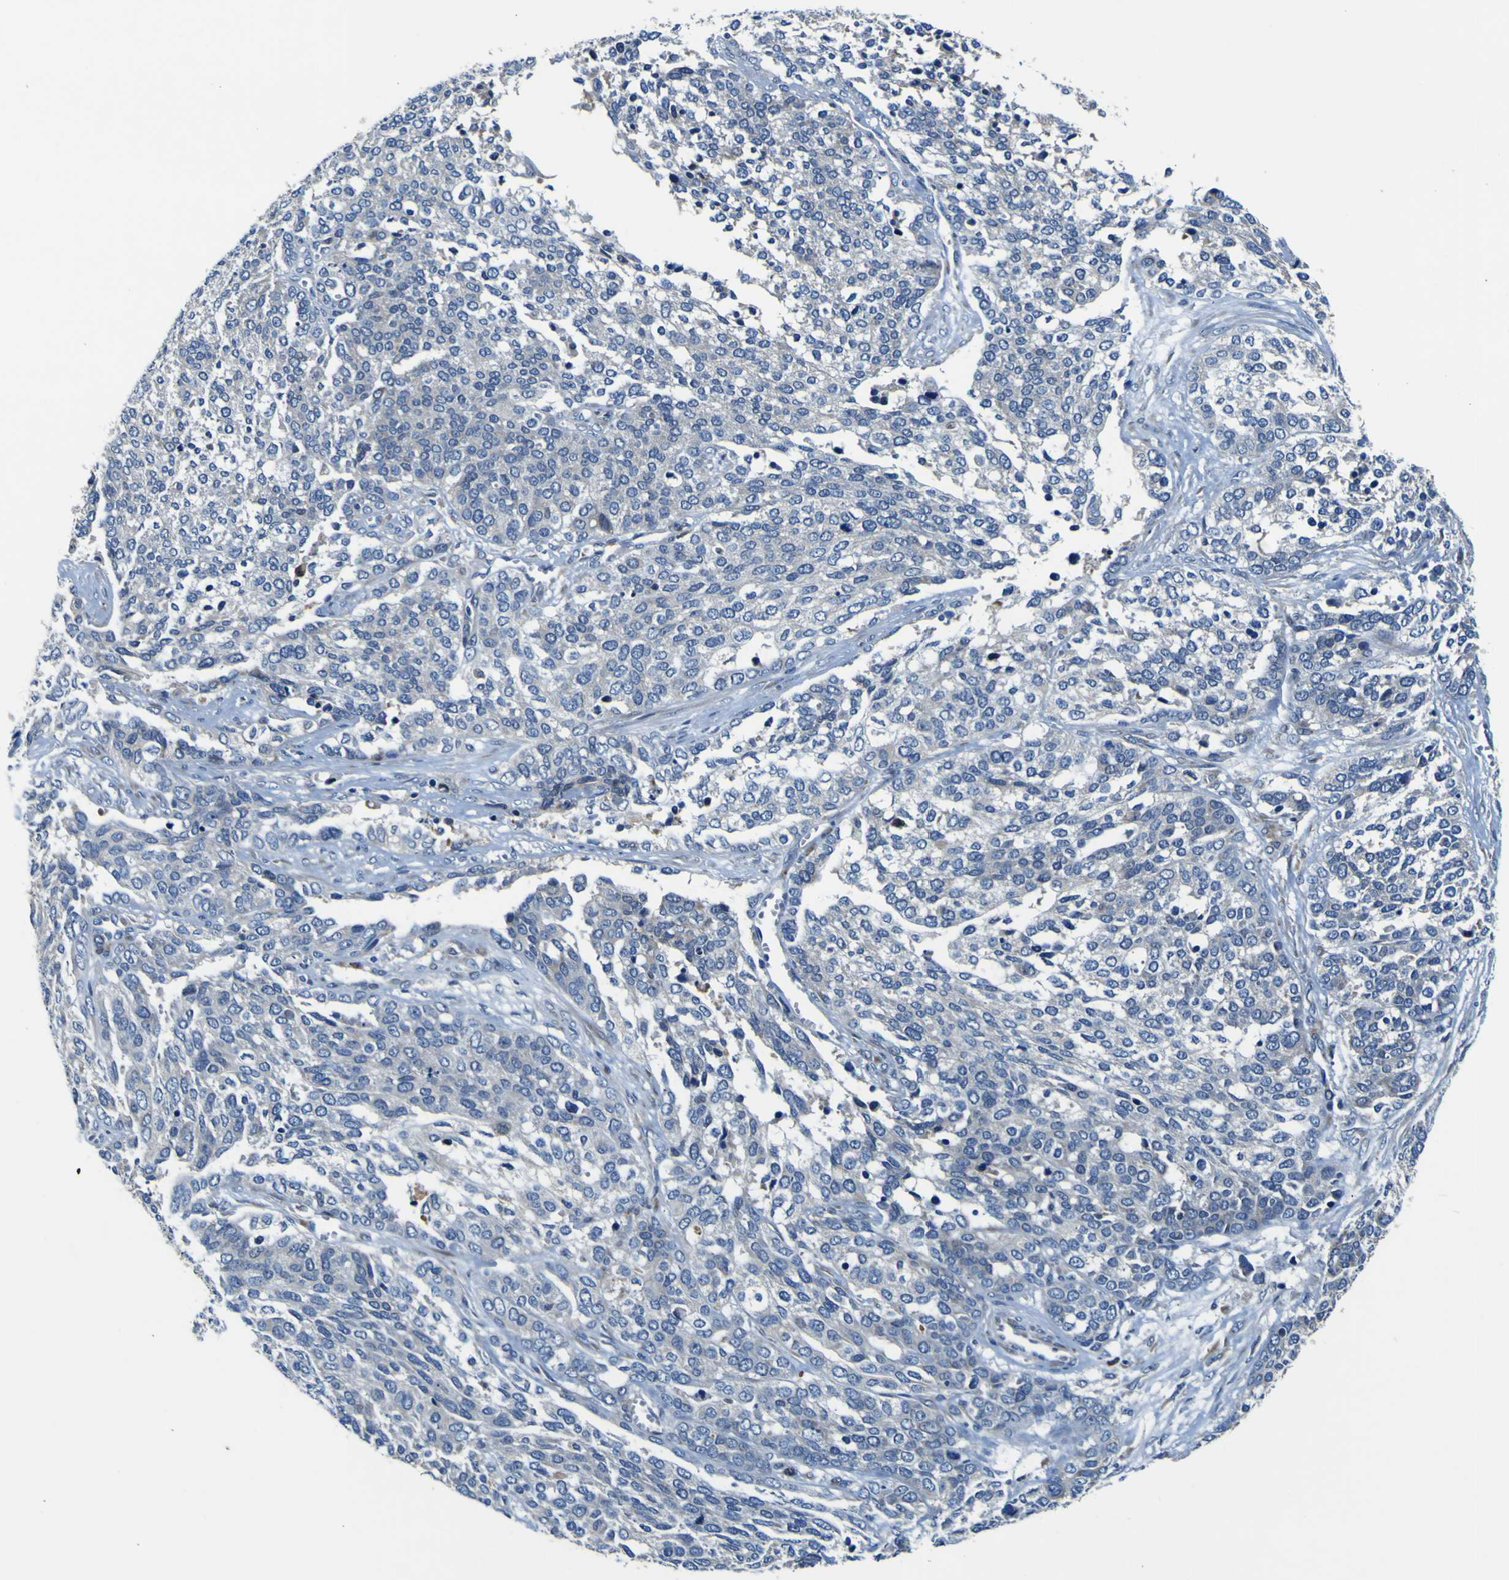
{"staining": {"intensity": "weak", "quantity": "<25%", "location": "cytoplasmic/membranous"}, "tissue": "ovarian cancer", "cell_type": "Tumor cells", "image_type": "cancer", "snomed": [{"axis": "morphology", "description": "Cystadenocarcinoma, serous, NOS"}, {"axis": "topography", "description": "Ovary"}], "caption": "DAB immunohistochemical staining of human serous cystadenocarcinoma (ovarian) demonstrates no significant positivity in tumor cells. (Brightfield microscopy of DAB (3,3'-diaminobenzidine) IHC at high magnification).", "gene": "AGAP3", "patient": {"sex": "female", "age": 44}}